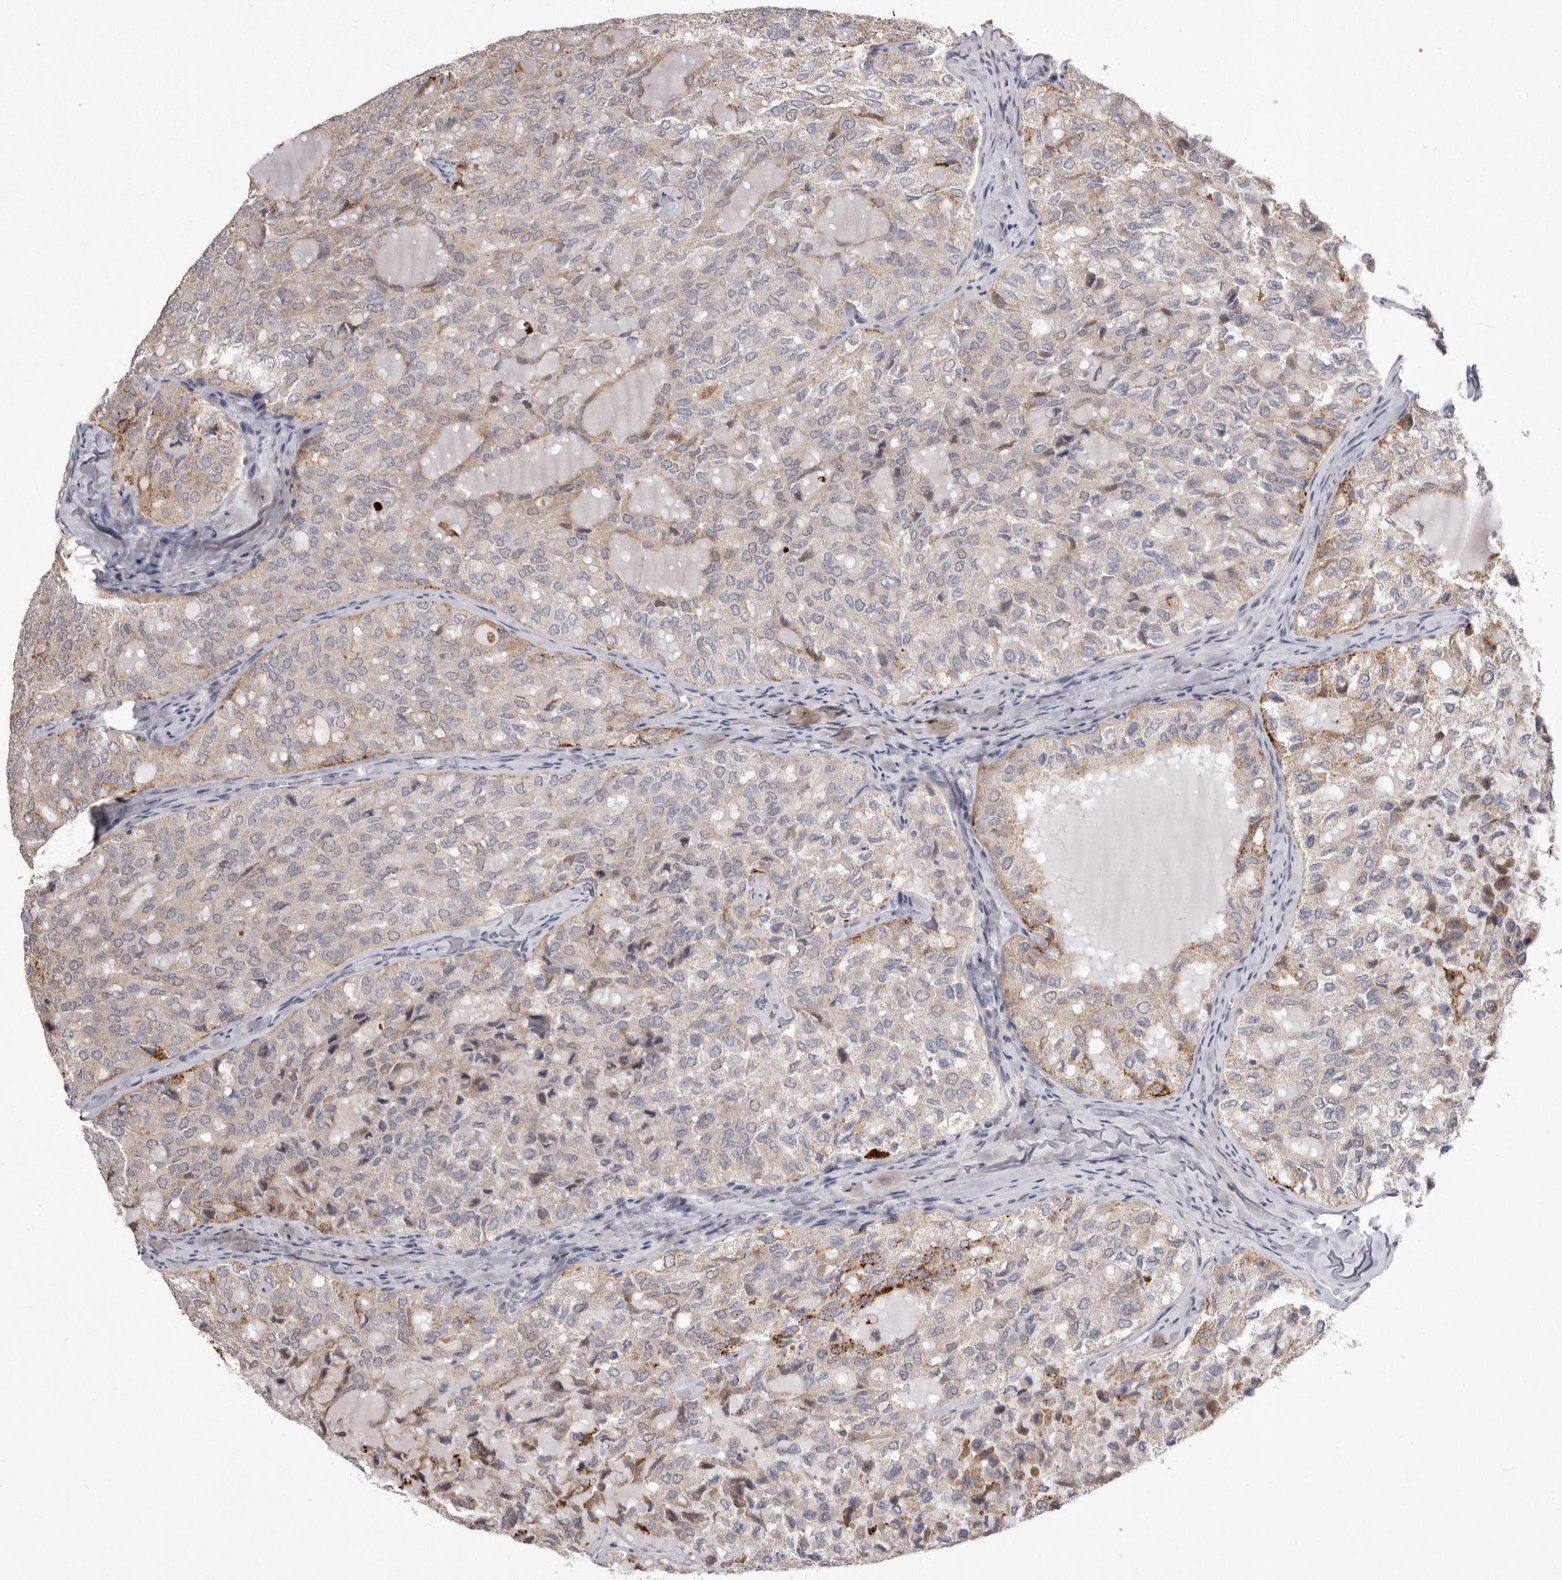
{"staining": {"intensity": "moderate", "quantity": "25%-75%", "location": "cytoplasmic/membranous"}, "tissue": "thyroid cancer", "cell_type": "Tumor cells", "image_type": "cancer", "snomed": [{"axis": "morphology", "description": "Follicular adenoma carcinoma, NOS"}, {"axis": "topography", "description": "Thyroid gland"}], "caption": "Immunohistochemistry (IHC) of human thyroid cancer reveals medium levels of moderate cytoplasmic/membranous expression in approximately 25%-75% of tumor cells.", "gene": "VPS45", "patient": {"sex": "male", "age": 75}}